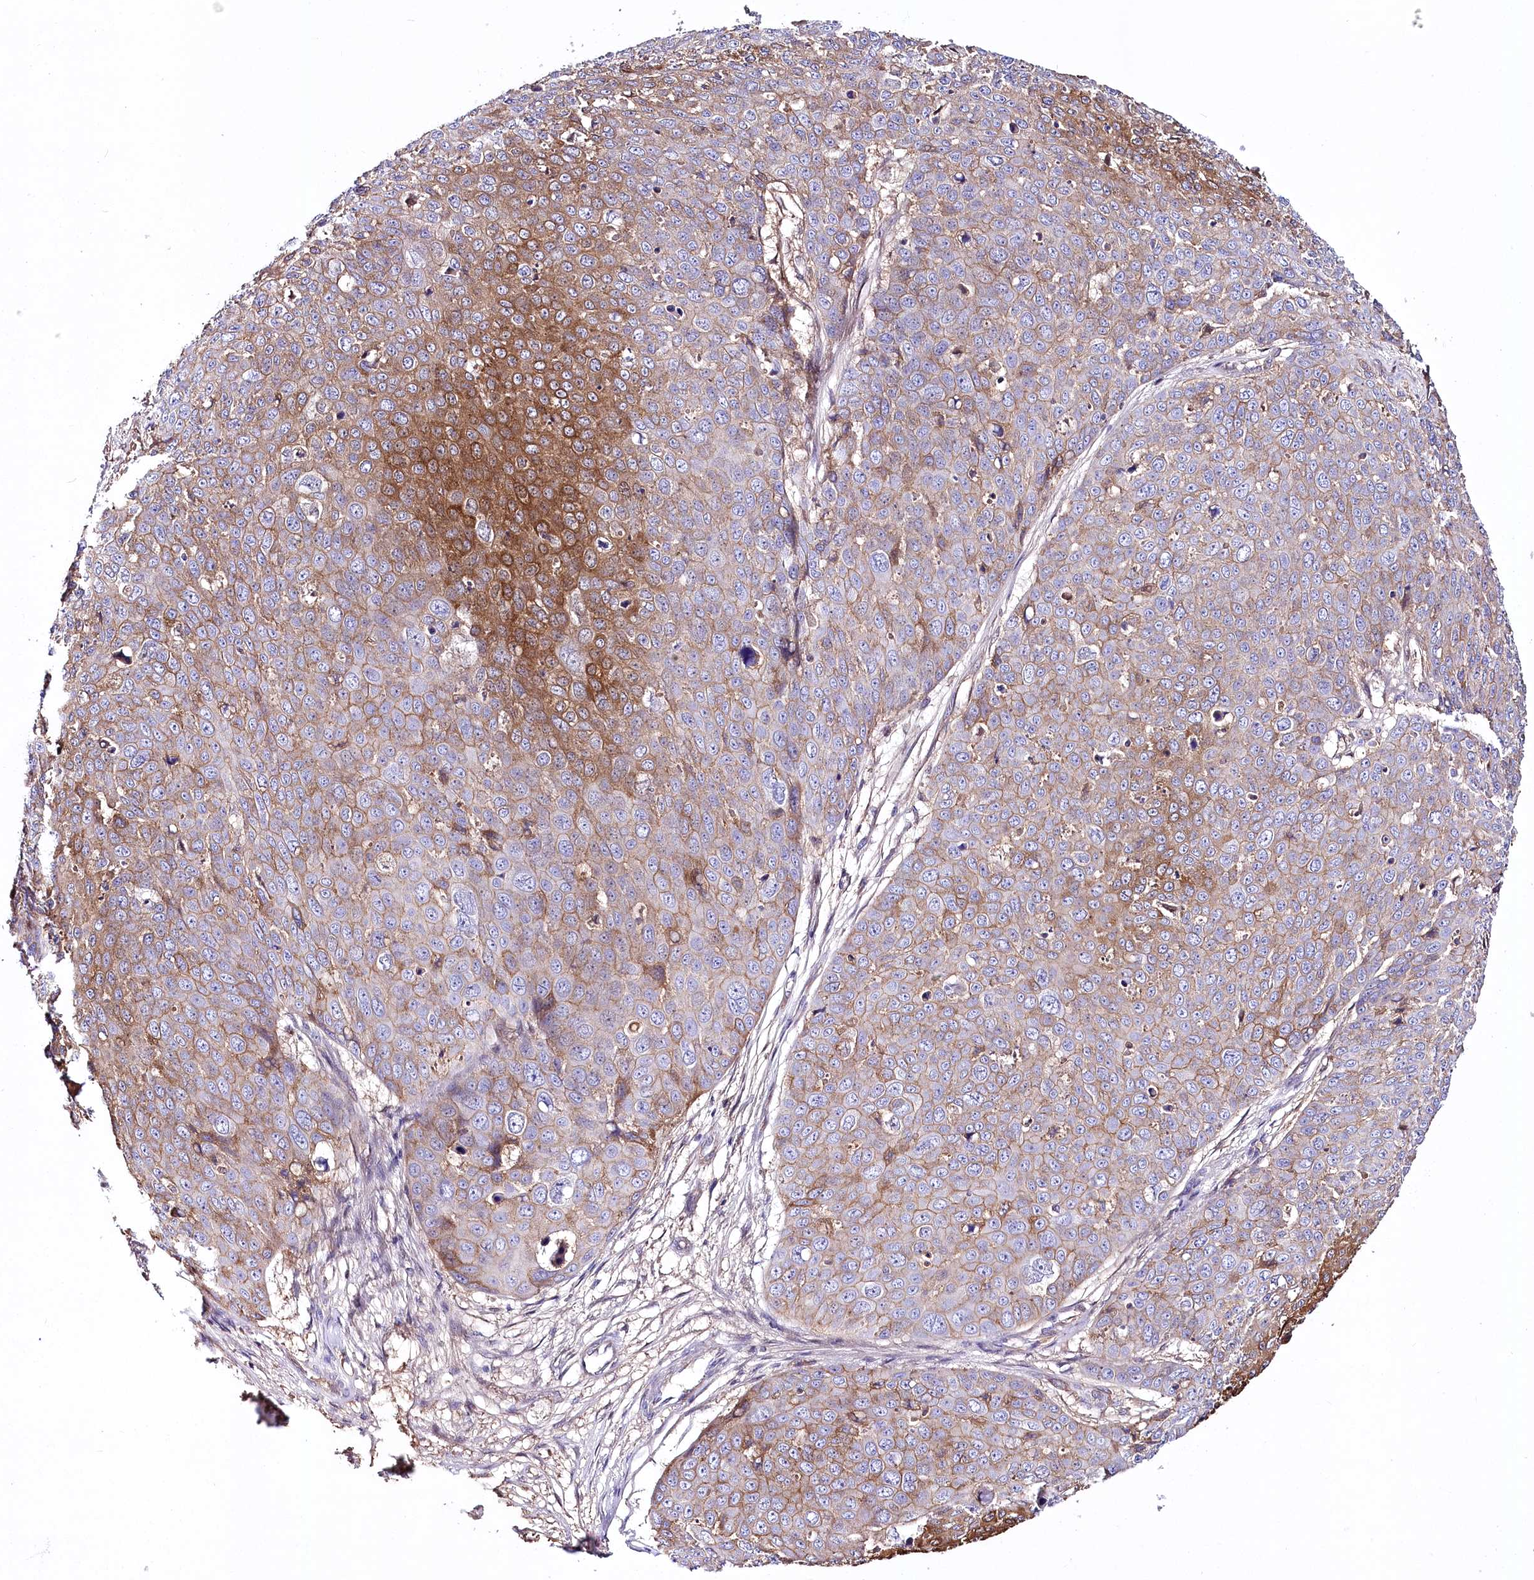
{"staining": {"intensity": "moderate", "quantity": "25%-75%", "location": "cytoplasmic/membranous"}, "tissue": "skin cancer", "cell_type": "Tumor cells", "image_type": "cancer", "snomed": [{"axis": "morphology", "description": "Squamous cell carcinoma, NOS"}, {"axis": "topography", "description": "Skin"}], "caption": "This is an image of immunohistochemistry (IHC) staining of skin squamous cell carcinoma, which shows moderate positivity in the cytoplasmic/membranous of tumor cells.", "gene": "CEP164", "patient": {"sex": "male", "age": 71}}